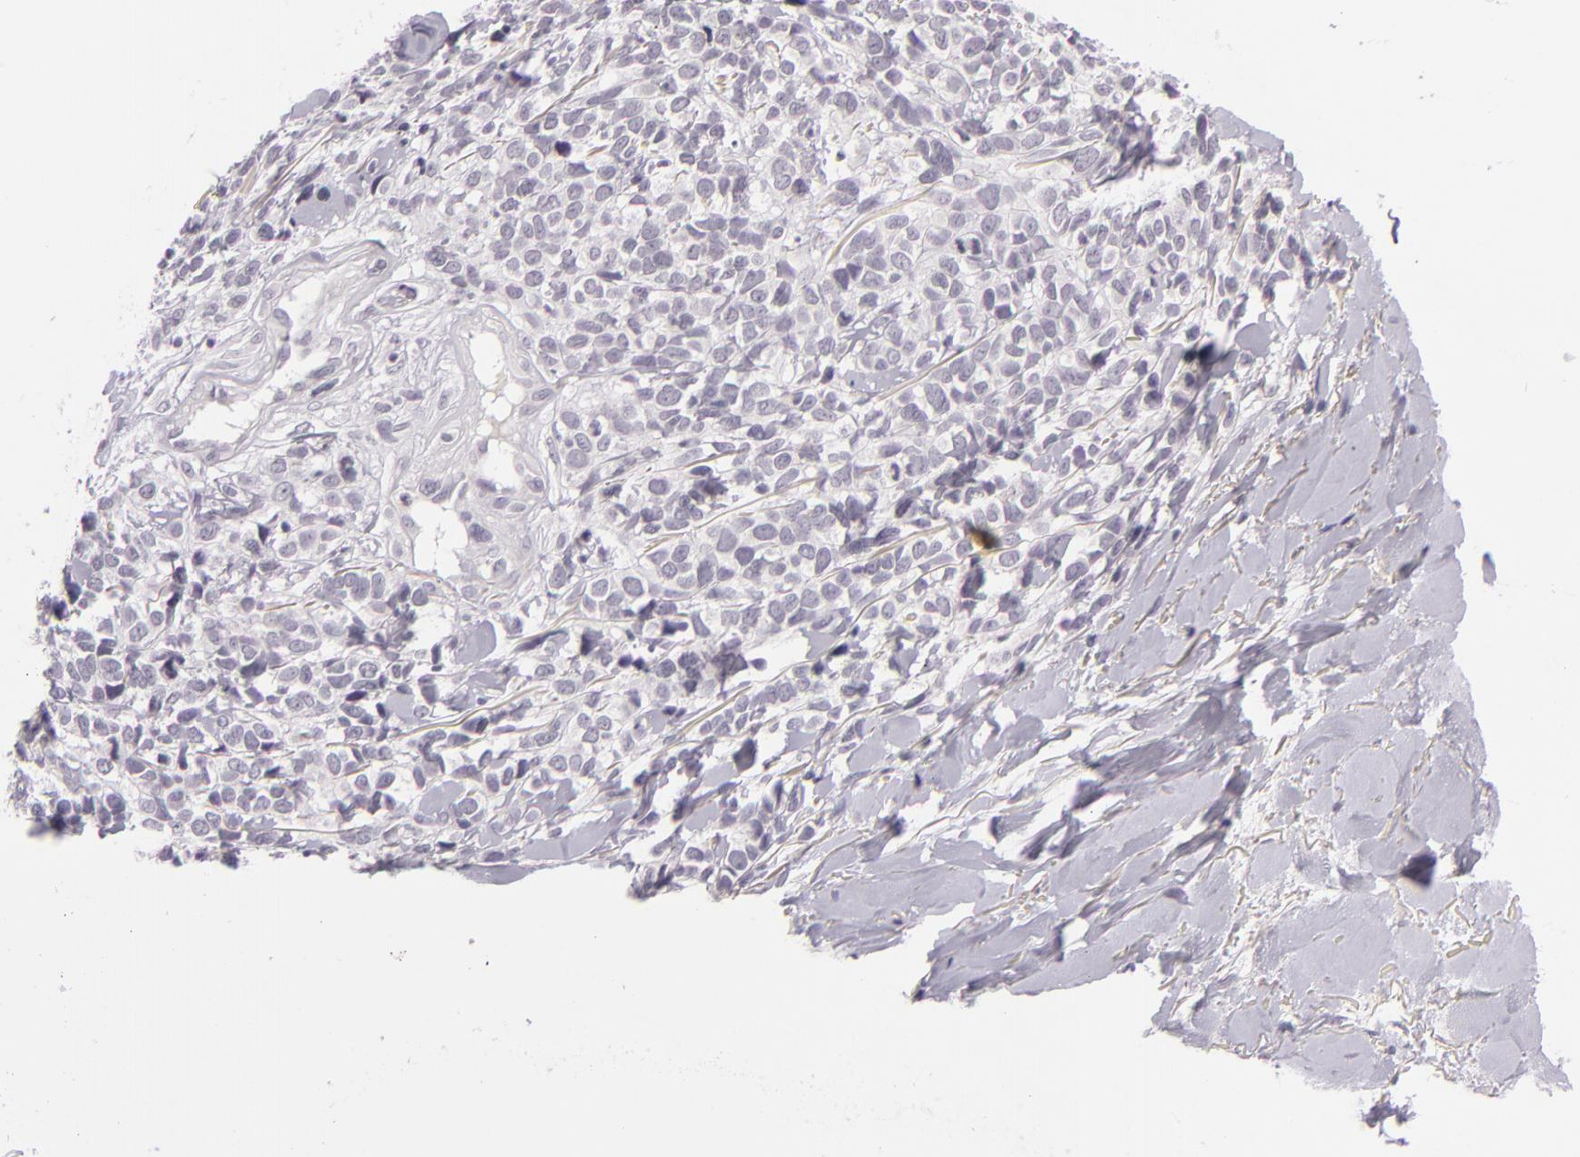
{"staining": {"intensity": "negative", "quantity": "none", "location": "none"}, "tissue": "melanoma", "cell_type": "Tumor cells", "image_type": "cancer", "snomed": [{"axis": "morphology", "description": "Malignant melanoma, NOS"}, {"axis": "topography", "description": "Skin"}], "caption": "A photomicrograph of human malignant melanoma is negative for staining in tumor cells.", "gene": "DAG1", "patient": {"sex": "female", "age": 85}}